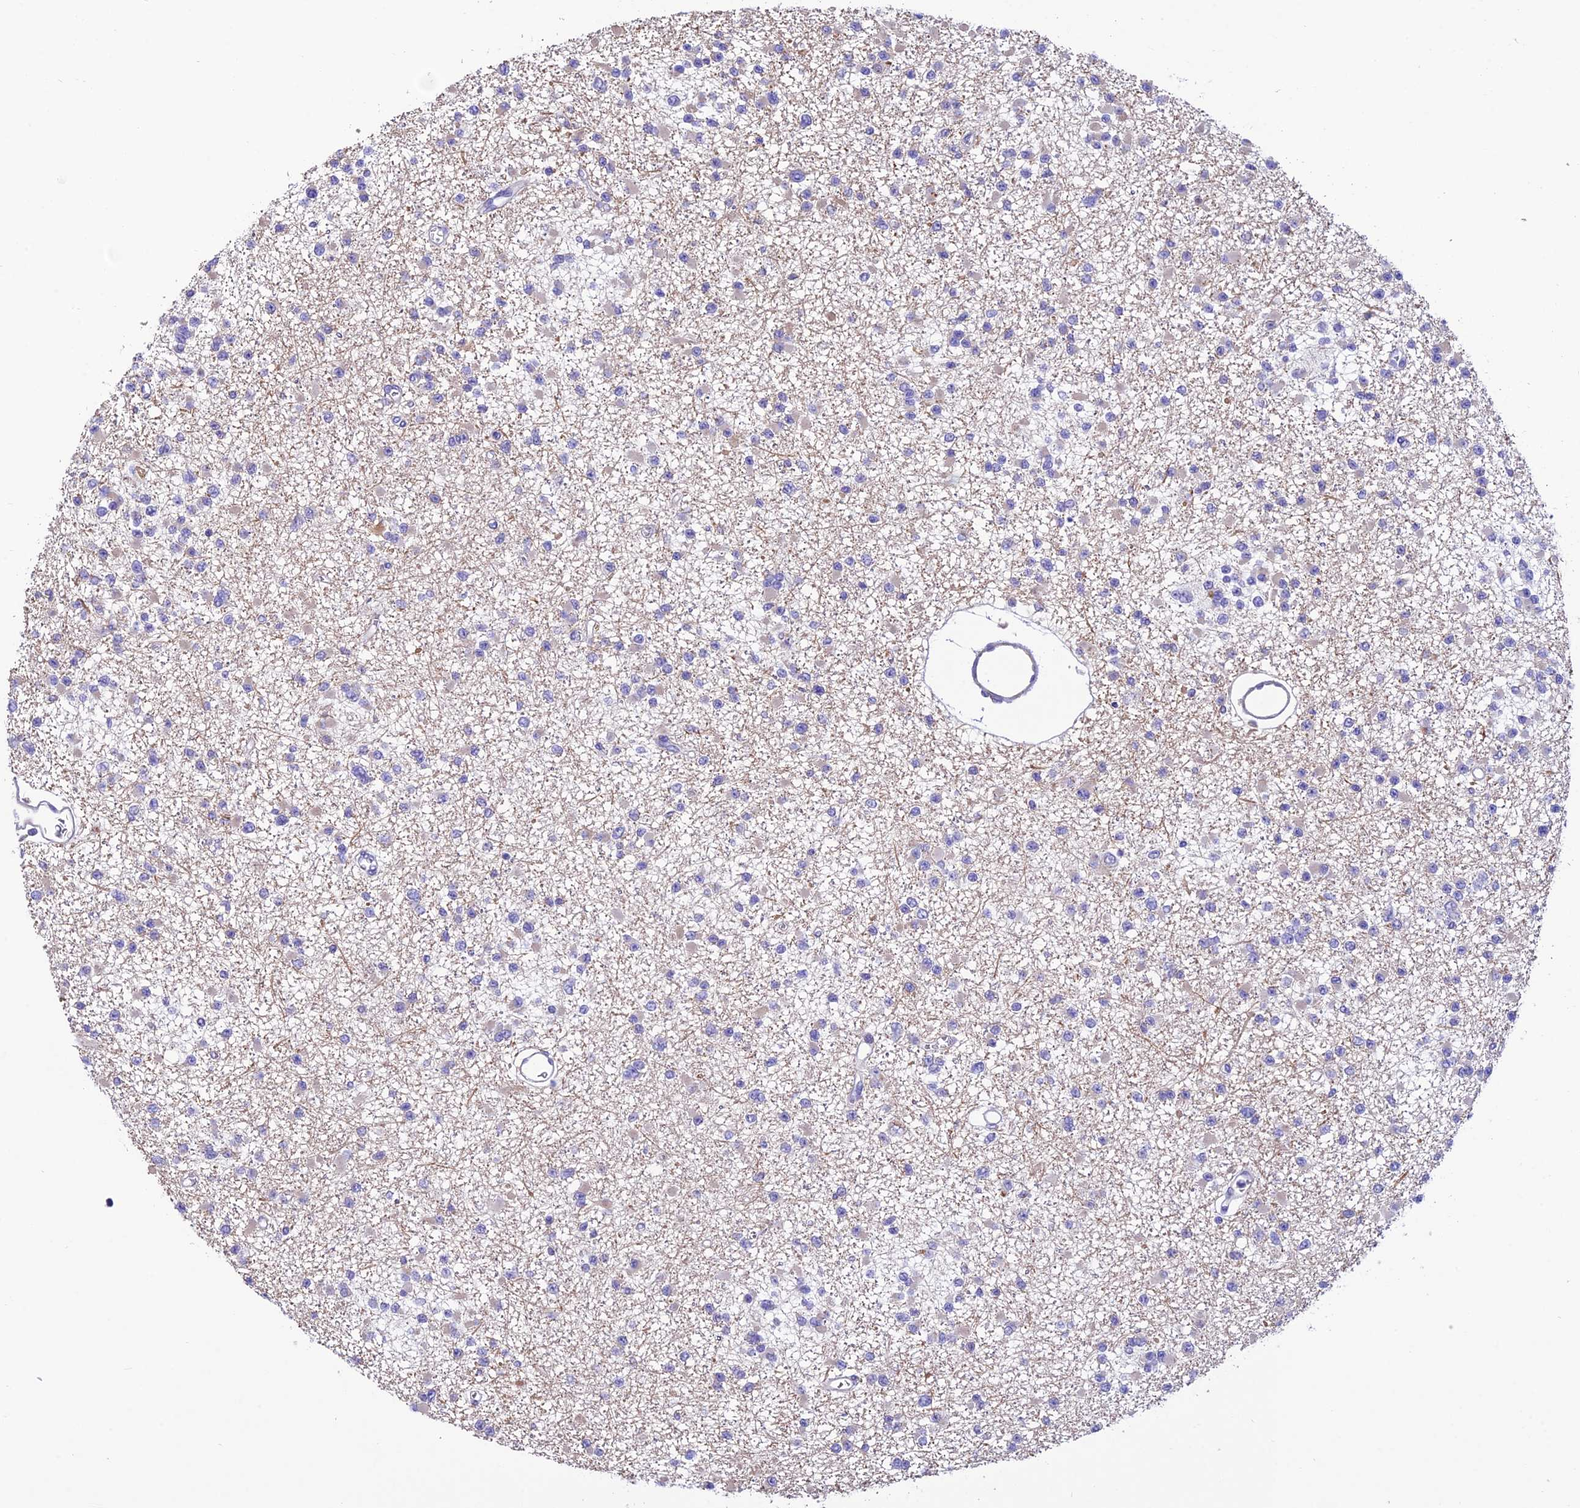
{"staining": {"intensity": "negative", "quantity": "none", "location": "none"}, "tissue": "glioma", "cell_type": "Tumor cells", "image_type": "cancer", "snomed": [{"axis": "morphology", "description": "Glioma, malignant, Low grade"}, {"axis": "topography", "description": "Brain"}], "caption": "Image shows no significant protein staining in tumor cells of glioma.", "gene": "FAM178B", "patient": {"sex": "female", "age": 22}}